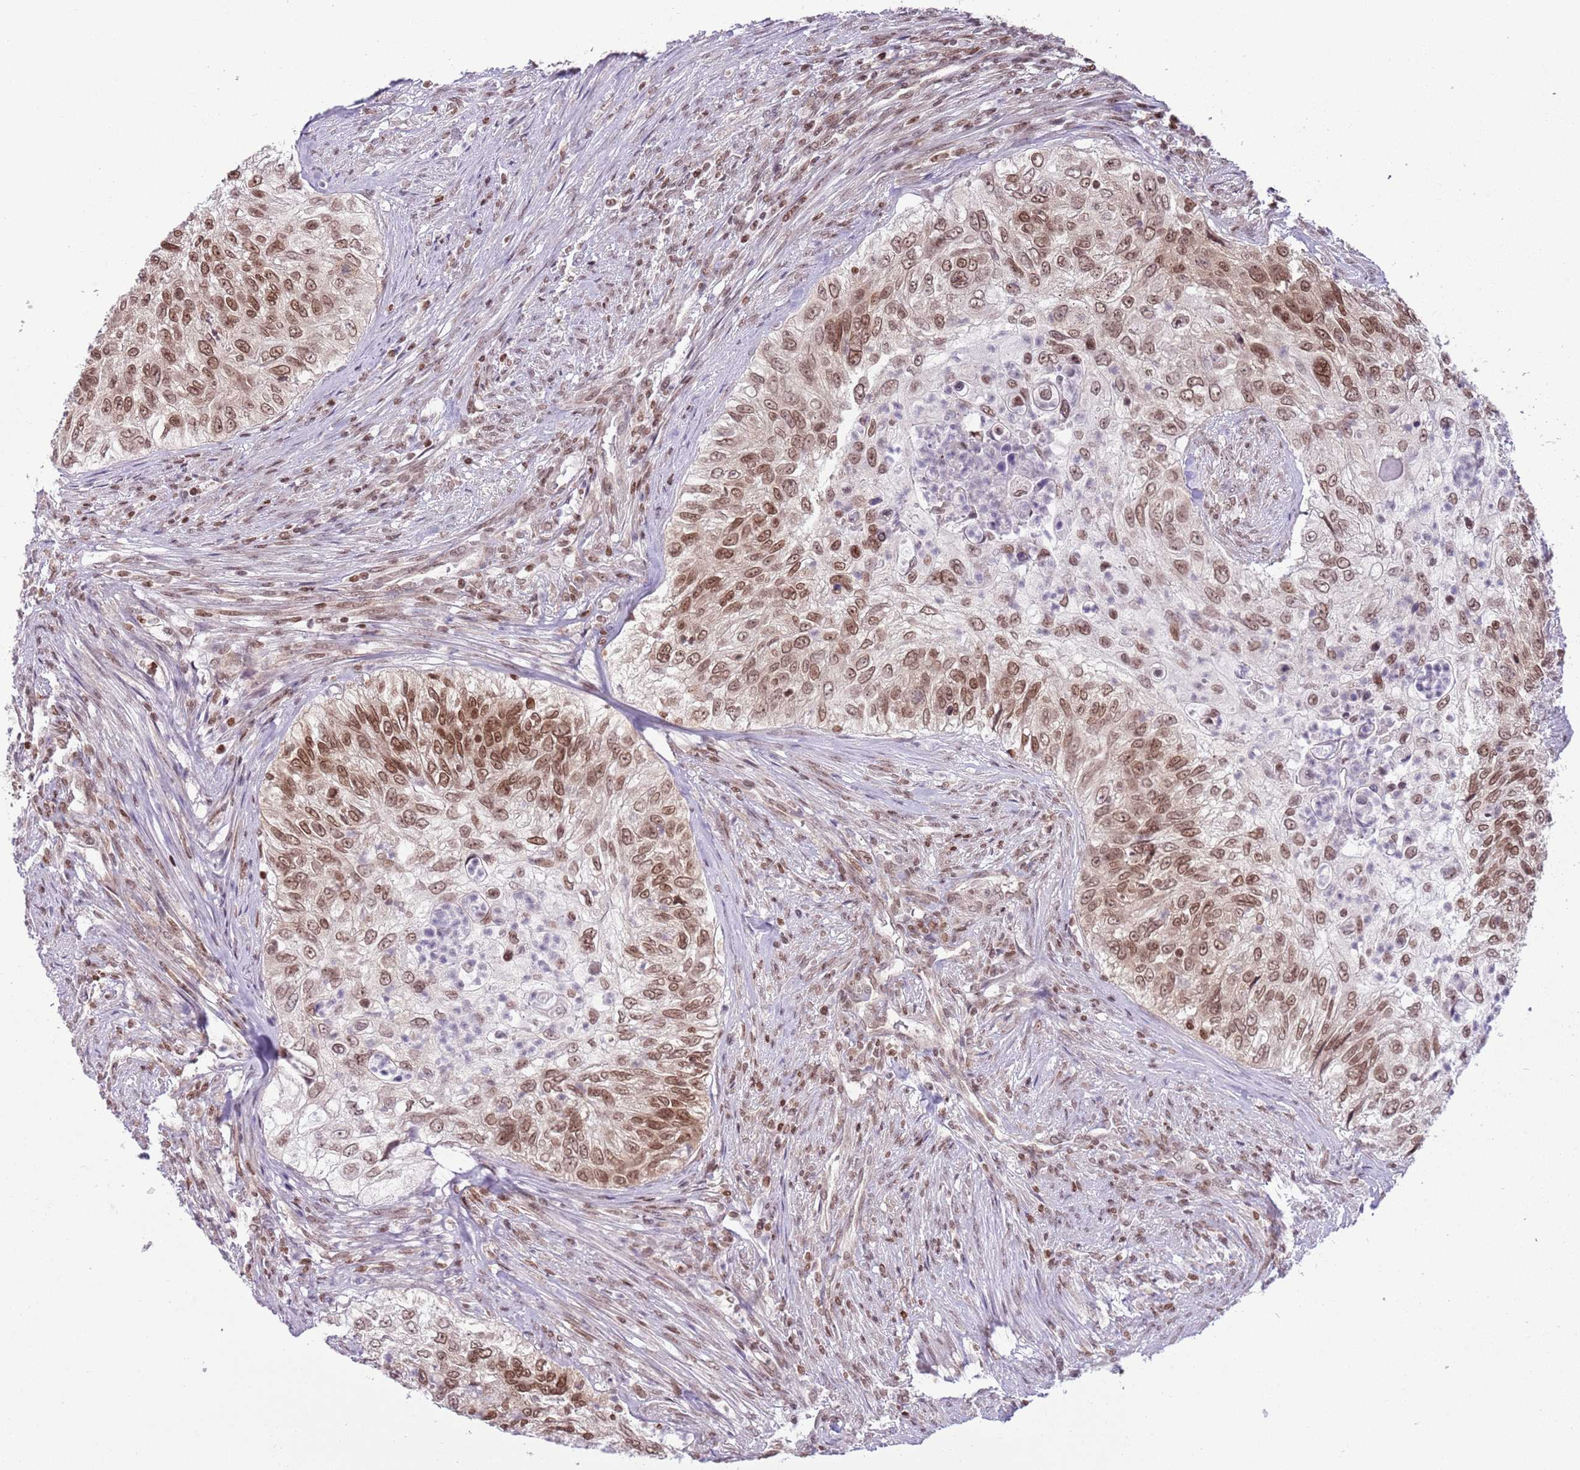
{"staining": {"intensity": "moderate", "quantity": ">75%", "location": "nuclear"}, "tissue": "urothelial cancer", "cell_type": "Tumor cells", "image_type": "cancer", "snomed": [{"axis": "morphology", "description": "Urothelial carcinoma, High grade"}, {"axis": "topography", "description": "Urinary bladder"}], "caption": "IHC (DAB) staining of human high-grade urothelial carcinoma demonstrates moderate nuclear protein staining in approximately >75% of tumor cells.", "gene": "SELENOH", "patient": {"sex": "female", "age": 60}}